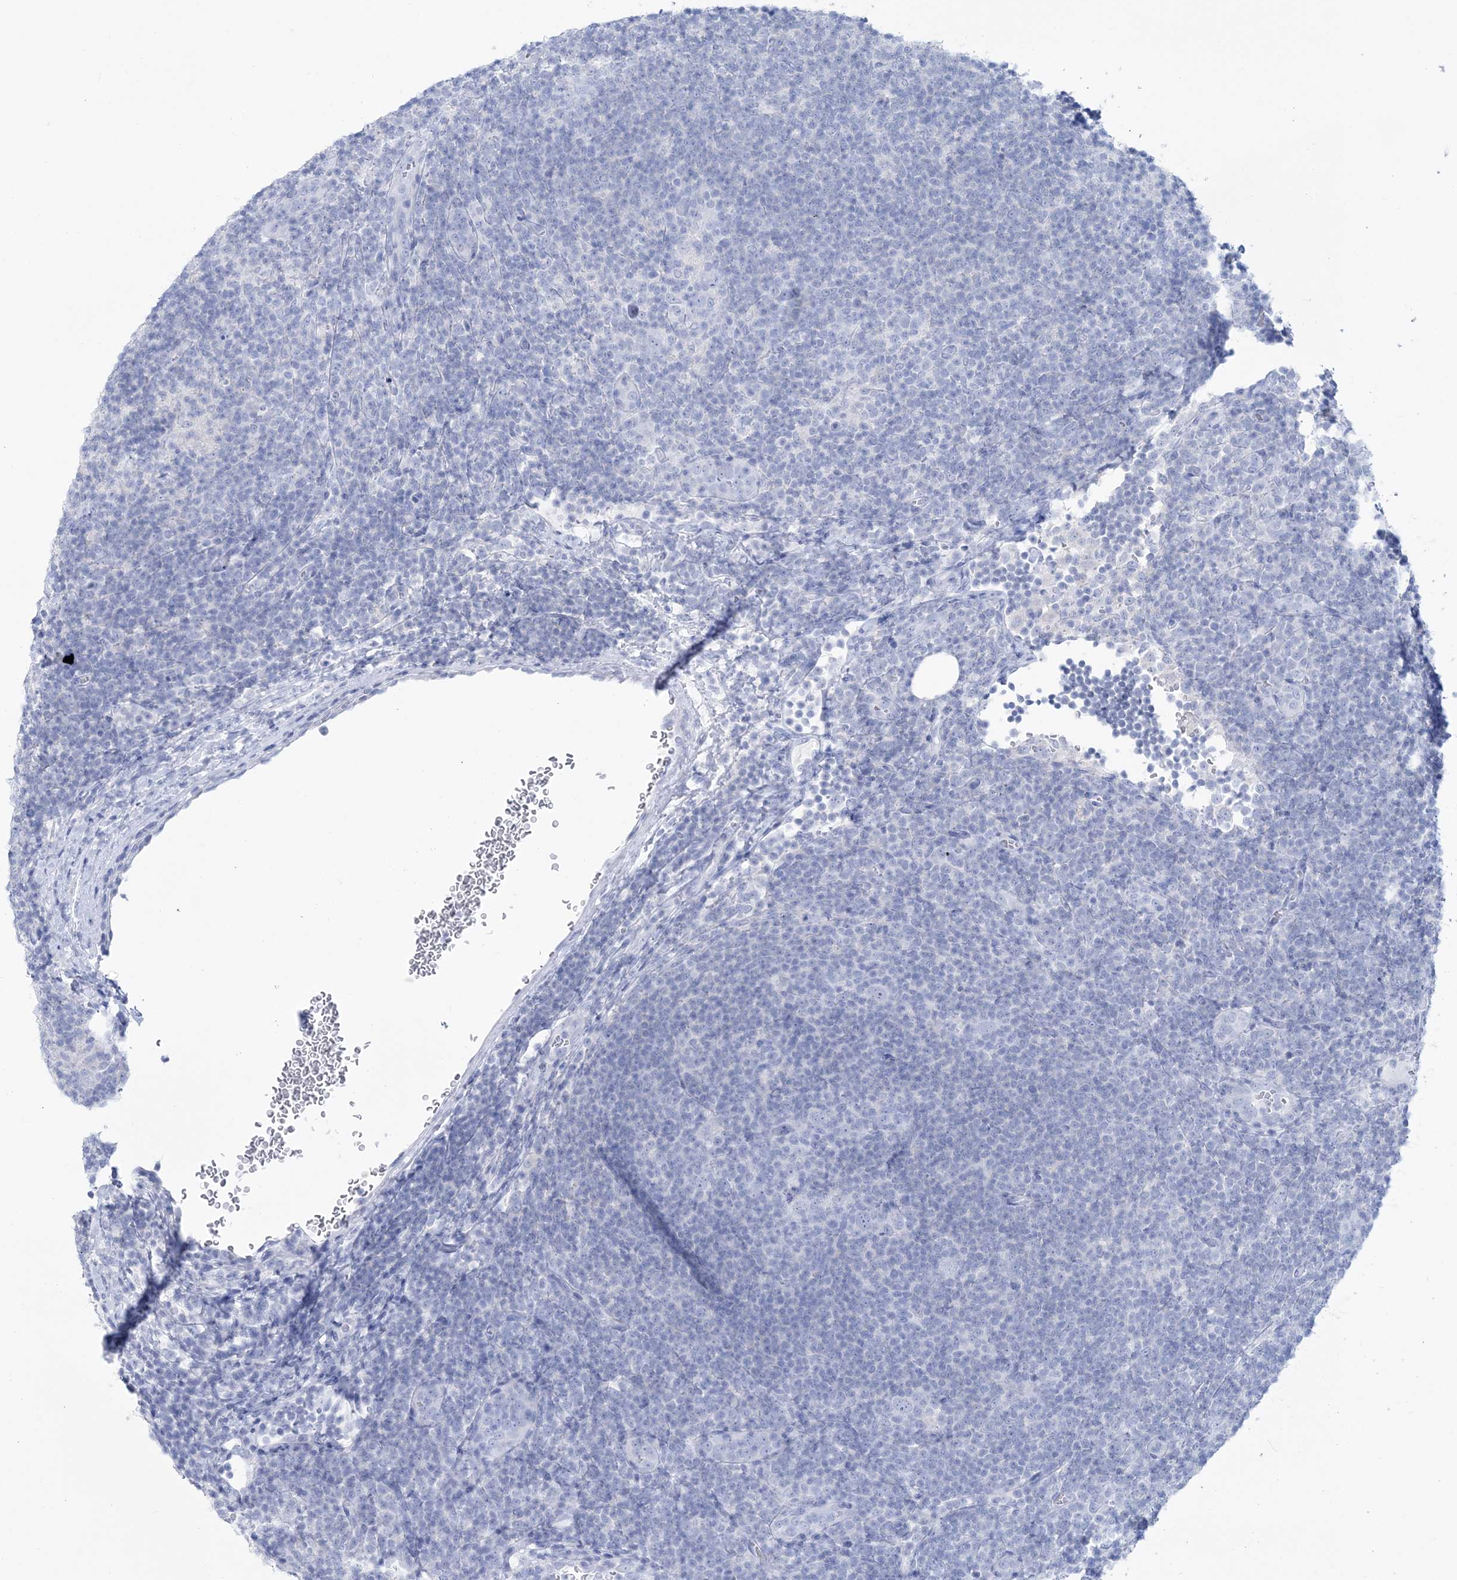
{"staining": {"intensity": "negative", "quantity": "none", "location": "none"}, "tissue": "lymphoma", "cell_type": "Tumor cells", "image_type": "cancer", "snomed": [{"axis": "morphology", "description": "Hodgkin's disease, NOS"}, {"axis": "topography", "description": "Lymph node"}], "caption": "Immunohistochemistry (IHC) histopathology image of lymphoma stained for a protein (brown), which displays no expression in tumor cells.", "gene": "RBP2", "patient": {"sex": "female", "age": 57}}